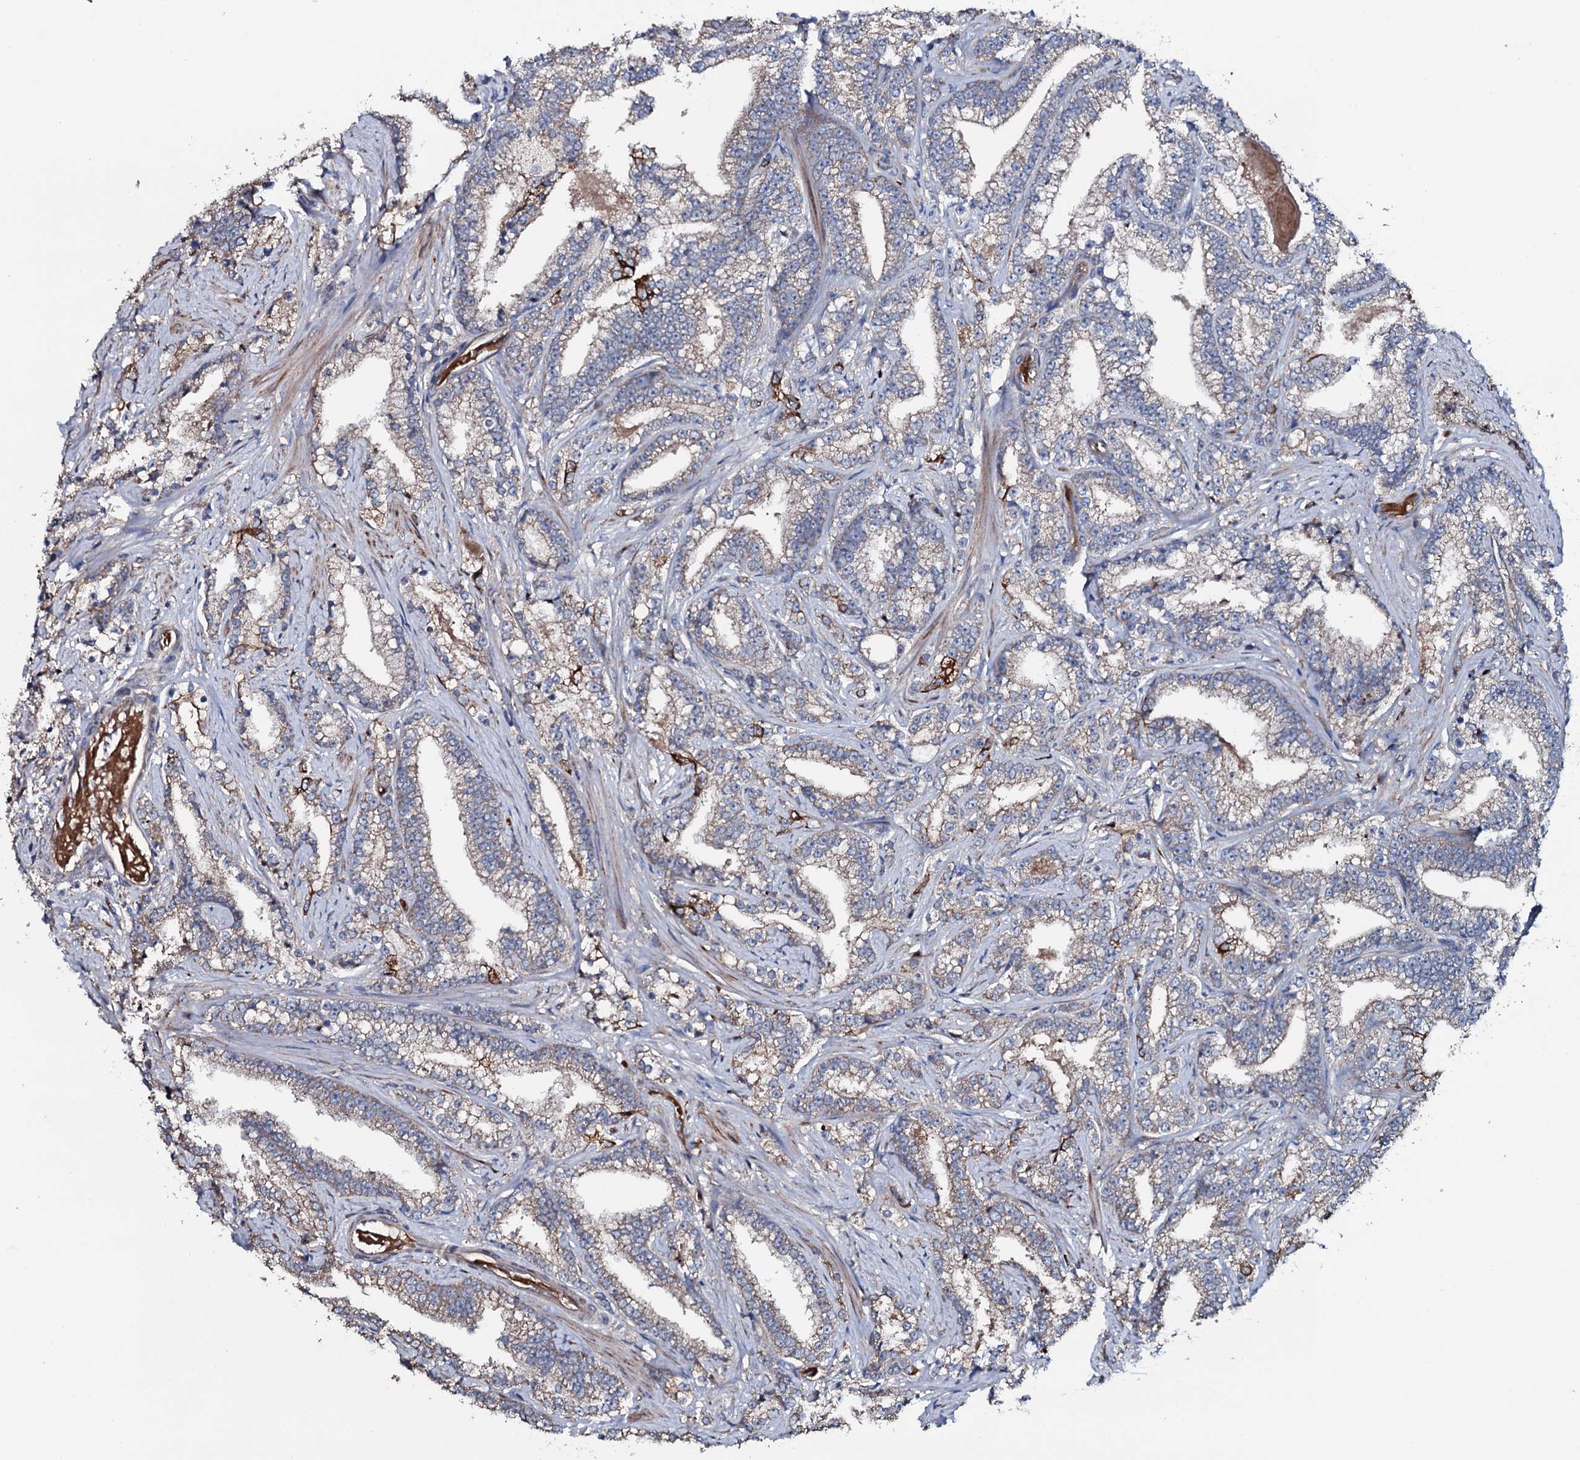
{"staining": {"intensity": "moderate", "quantity": "25%-75%", "location": "cytoplasmic/membranous"}, "tissue": "prostate cancer", "cell_type": "Tumor cells", "image_type": "cancer", "snomed": [{"axis": "morphology", "description": "Adenocarcinoma, High grade"}, {"axis": "topography", "description": "Prostate and seminal vesicle, NOS"}], "caption": "High-grade adenocarcinoma (prostate) stained with immunohistochemistry (IHC) exhibits moderate cytoplasmic/membranous staining in approximately 25%-75% of tumor cells. (DAB IHC with brightfield microscopy, high magnification).", "gene": "NEK1", "patient": {"sex": "male", "age": 67}}